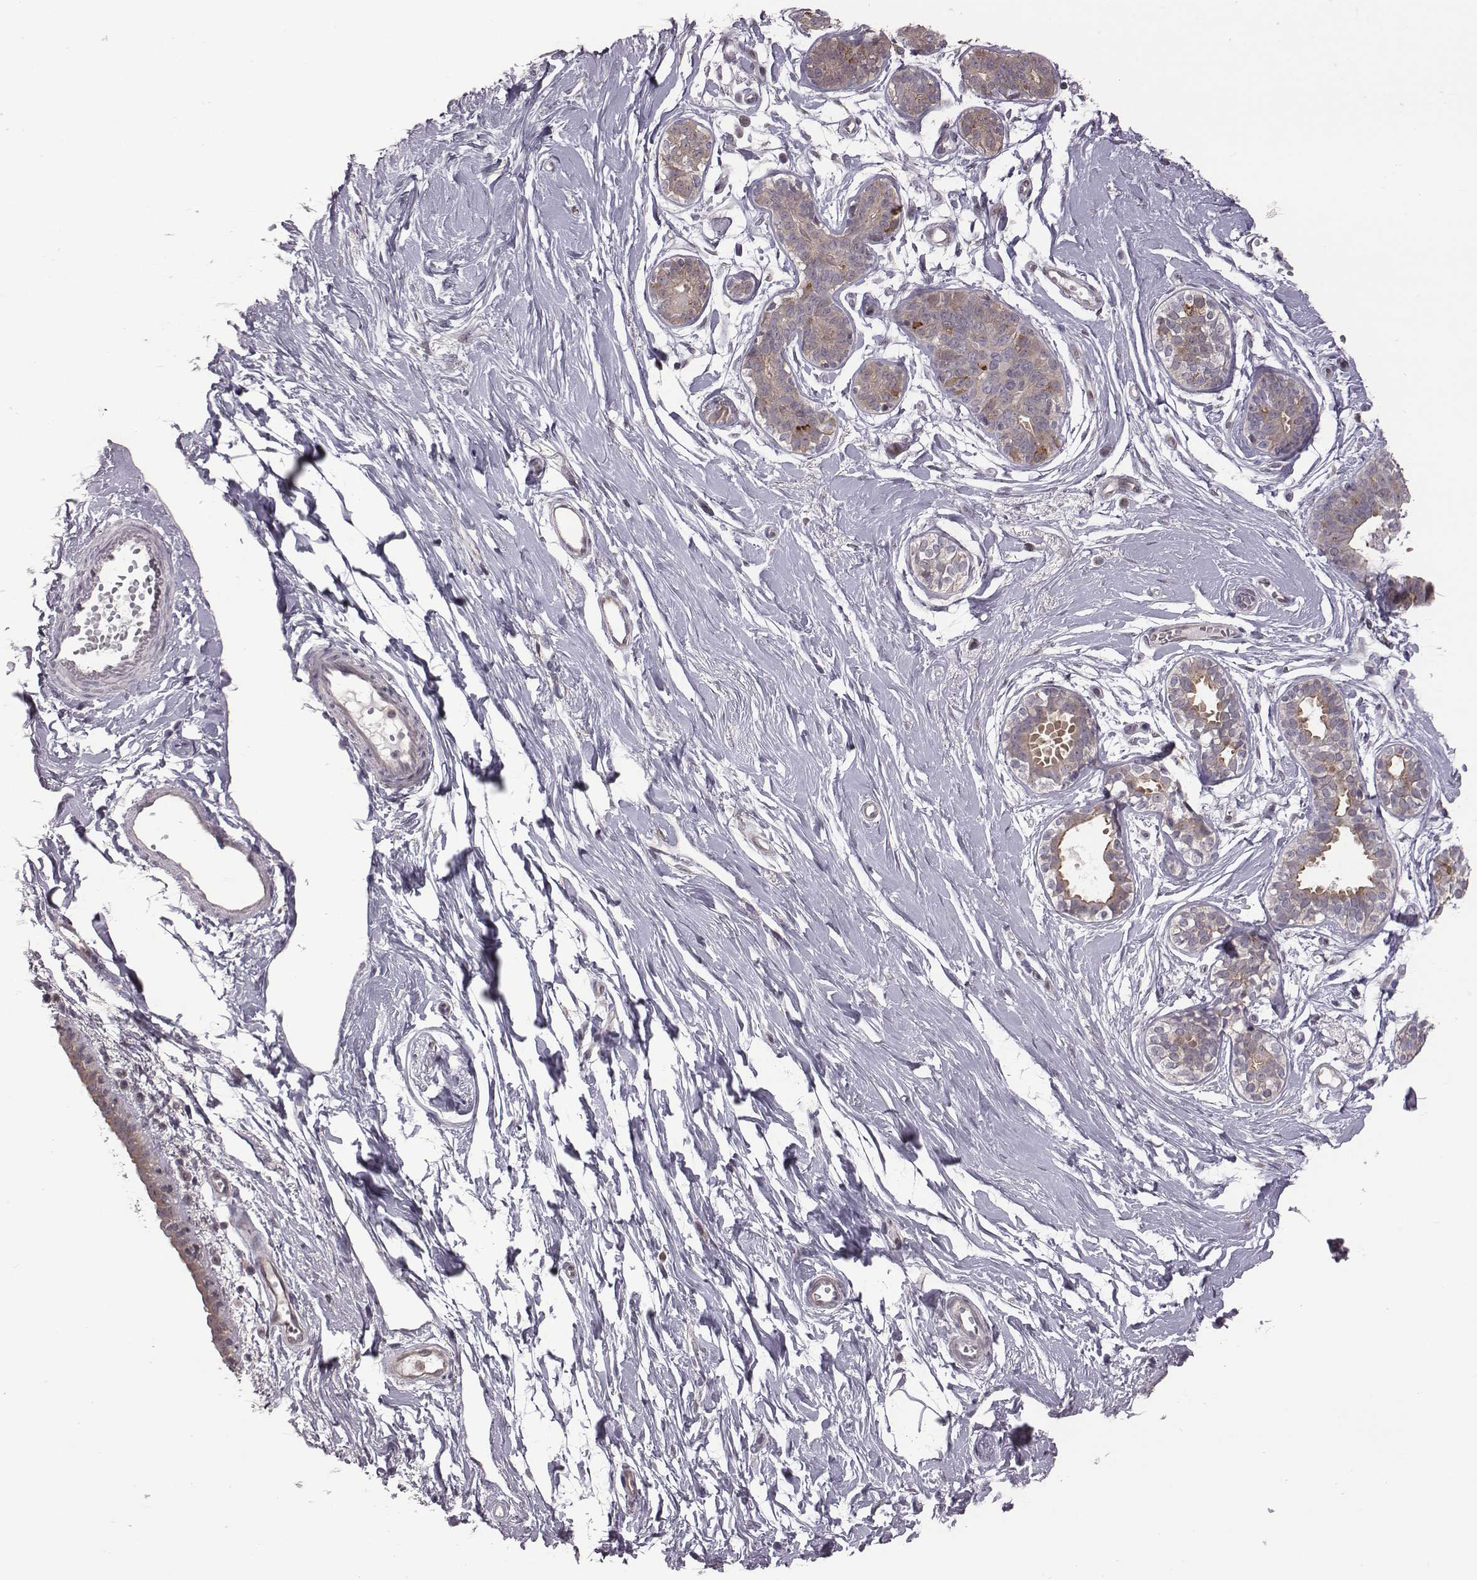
{"staining": {"intensity": "negative", "quantity": "none", "location": "none"}, "tissue": "breast", "cell_type": "Adipocytes", "image_type": "normal", "snomed": [{"axis": "morphology", "description": "Normal tissue, NOS"}, {"axis": "topography", "description": "Breast"}], "caption": "An immunohistochemistry image of benign breast is shown. There is no staining in adipocytes of breast.", "gene": "BICDL1", "patient": {"sex": "female", "age": 49}}